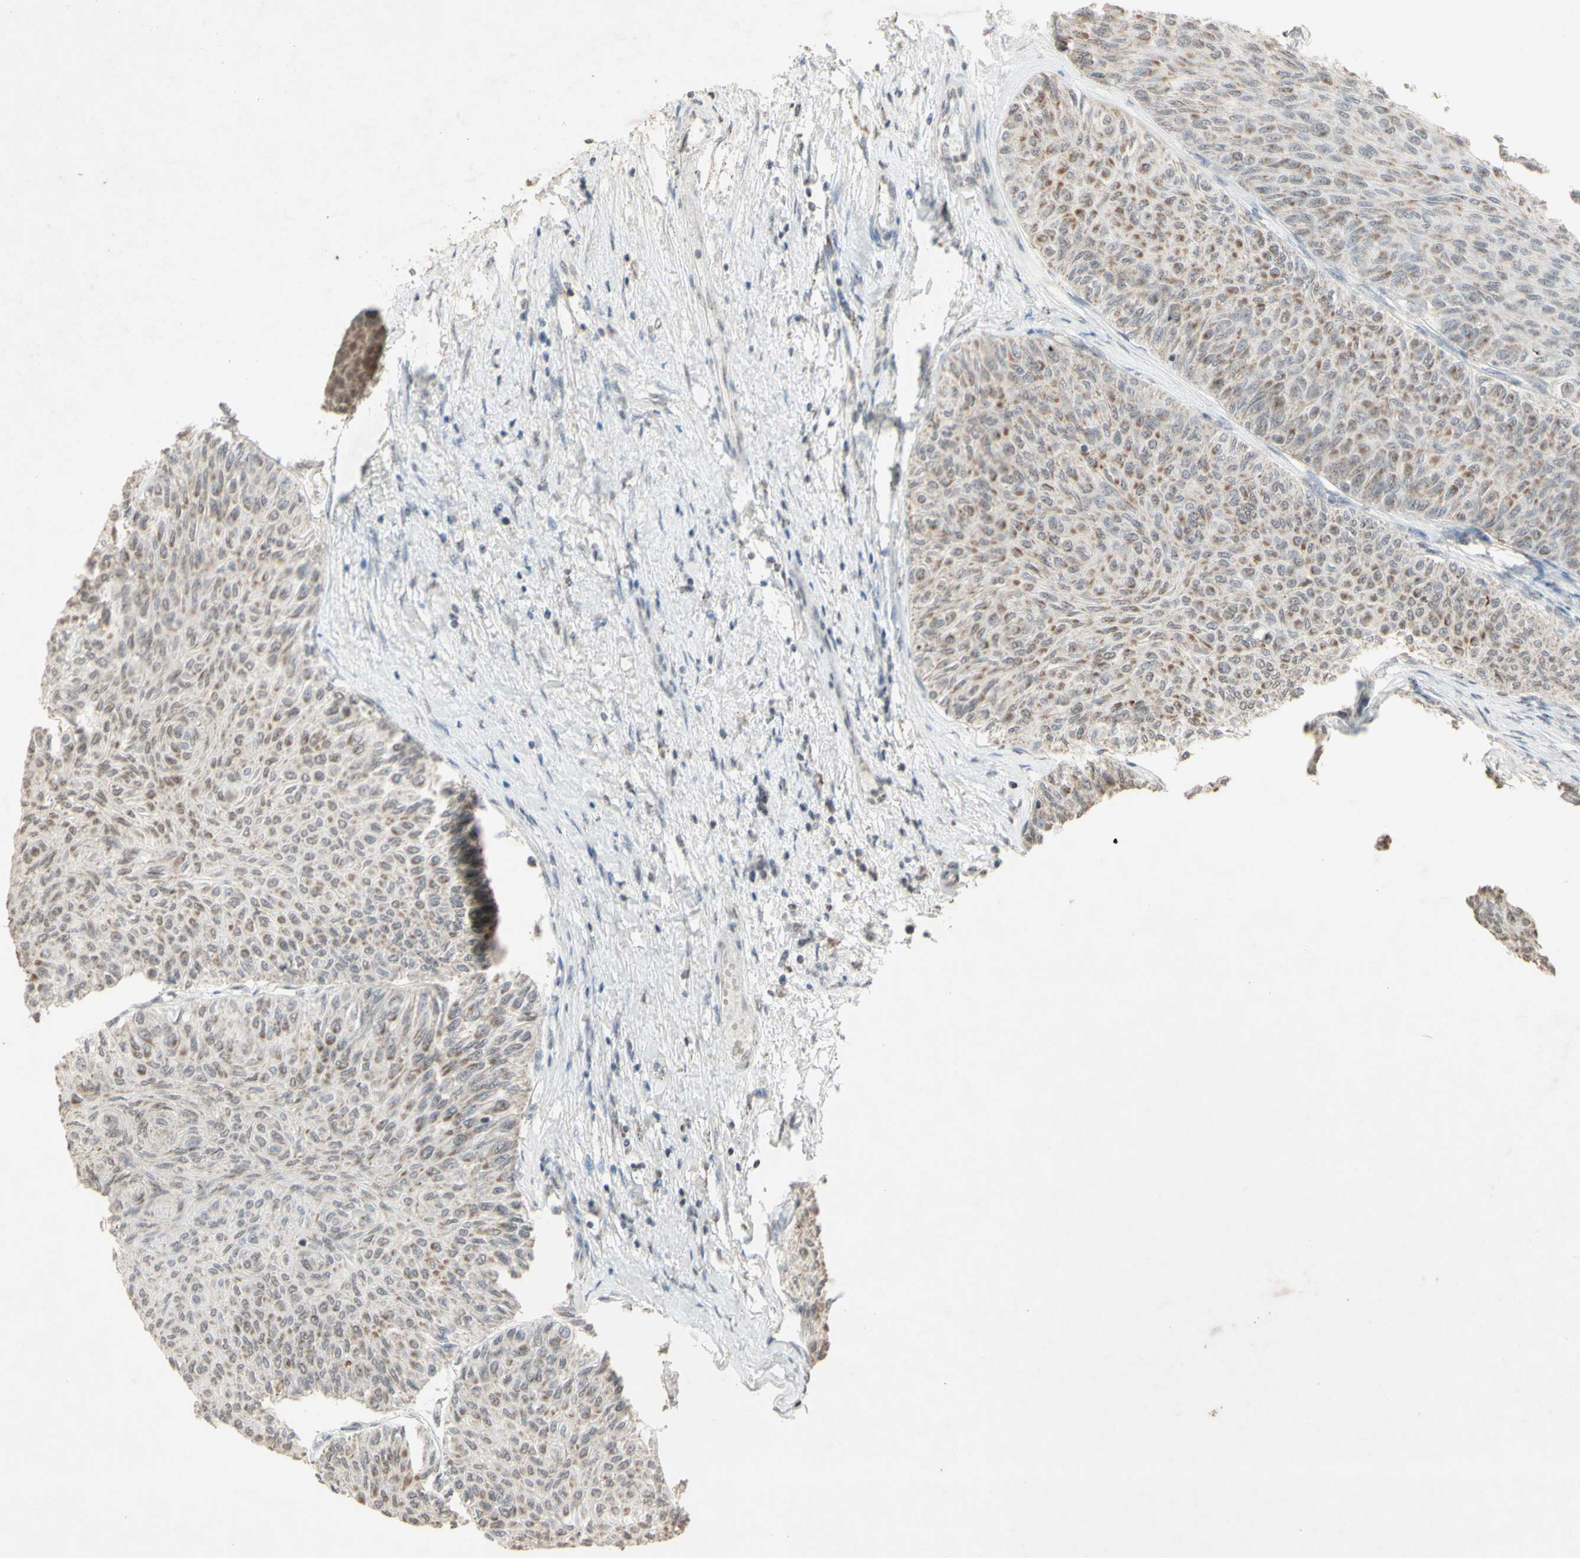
{"staining": {"intensity": "weak", "quantity": "25%-75%", "location": "cytoplasmic/membranous,nuclear"}, "tissue": "urothelial cancer", "cell_type": "Tumor cells", "image_type": "cancer", "snomed": [{"axis": "morphology", "description": "Urothelial carcinoma, Low grade"}, {"axis": "topography", "description": "Urinary bladder"}], "caption": "The photomicrograph reveals immunohistochemical staining of urothelial cancer. There is weak cytoplasmic/membranous and nuclear staining is identified in about 25%-75% of tumor cells. (brown staining indicates protein expression, while blue staining denotes nuclei).", "gene": "CENPB", "patient": {"sex": "male", "age": 78}}